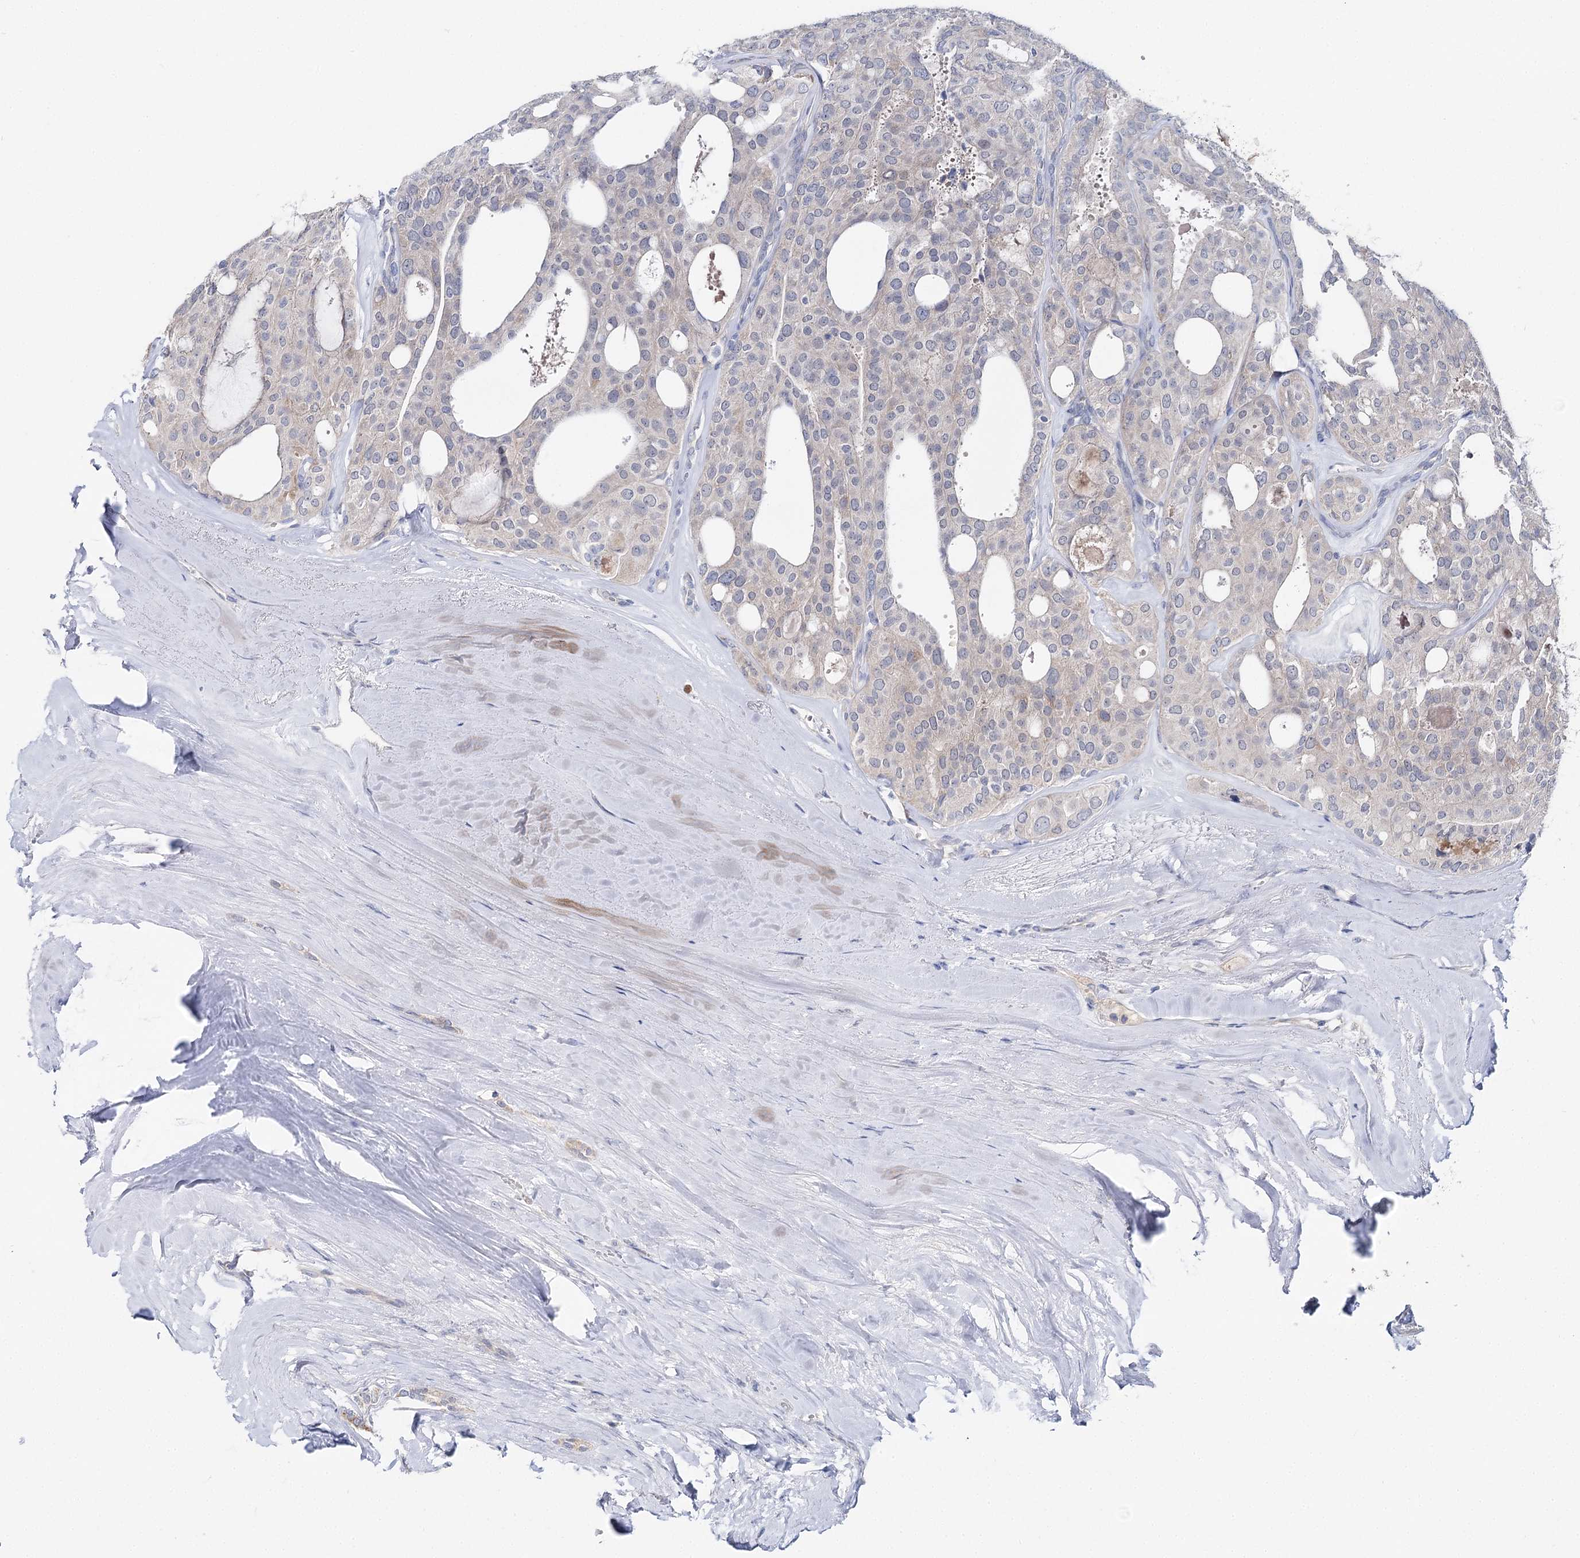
{"staining": {"intensity": "negative", "quantity": "none", "location": "none"}, "tissue": "thyroid cancer", "cell_type": "Tumor cells", "image_type": "cancer", "snomed": [{"axis": "morphology", "description": "Follicular adenoma carcinoma, NOS"}, {"axis": "topography", "description": "Thyroid gland"}], "caption": "An image of human follicular adenoma carcinoma (thyroid) is negative for staining in tumor cells.", "gene": "LRRC14B", "patient": {"sex": "male", "age": 75}}